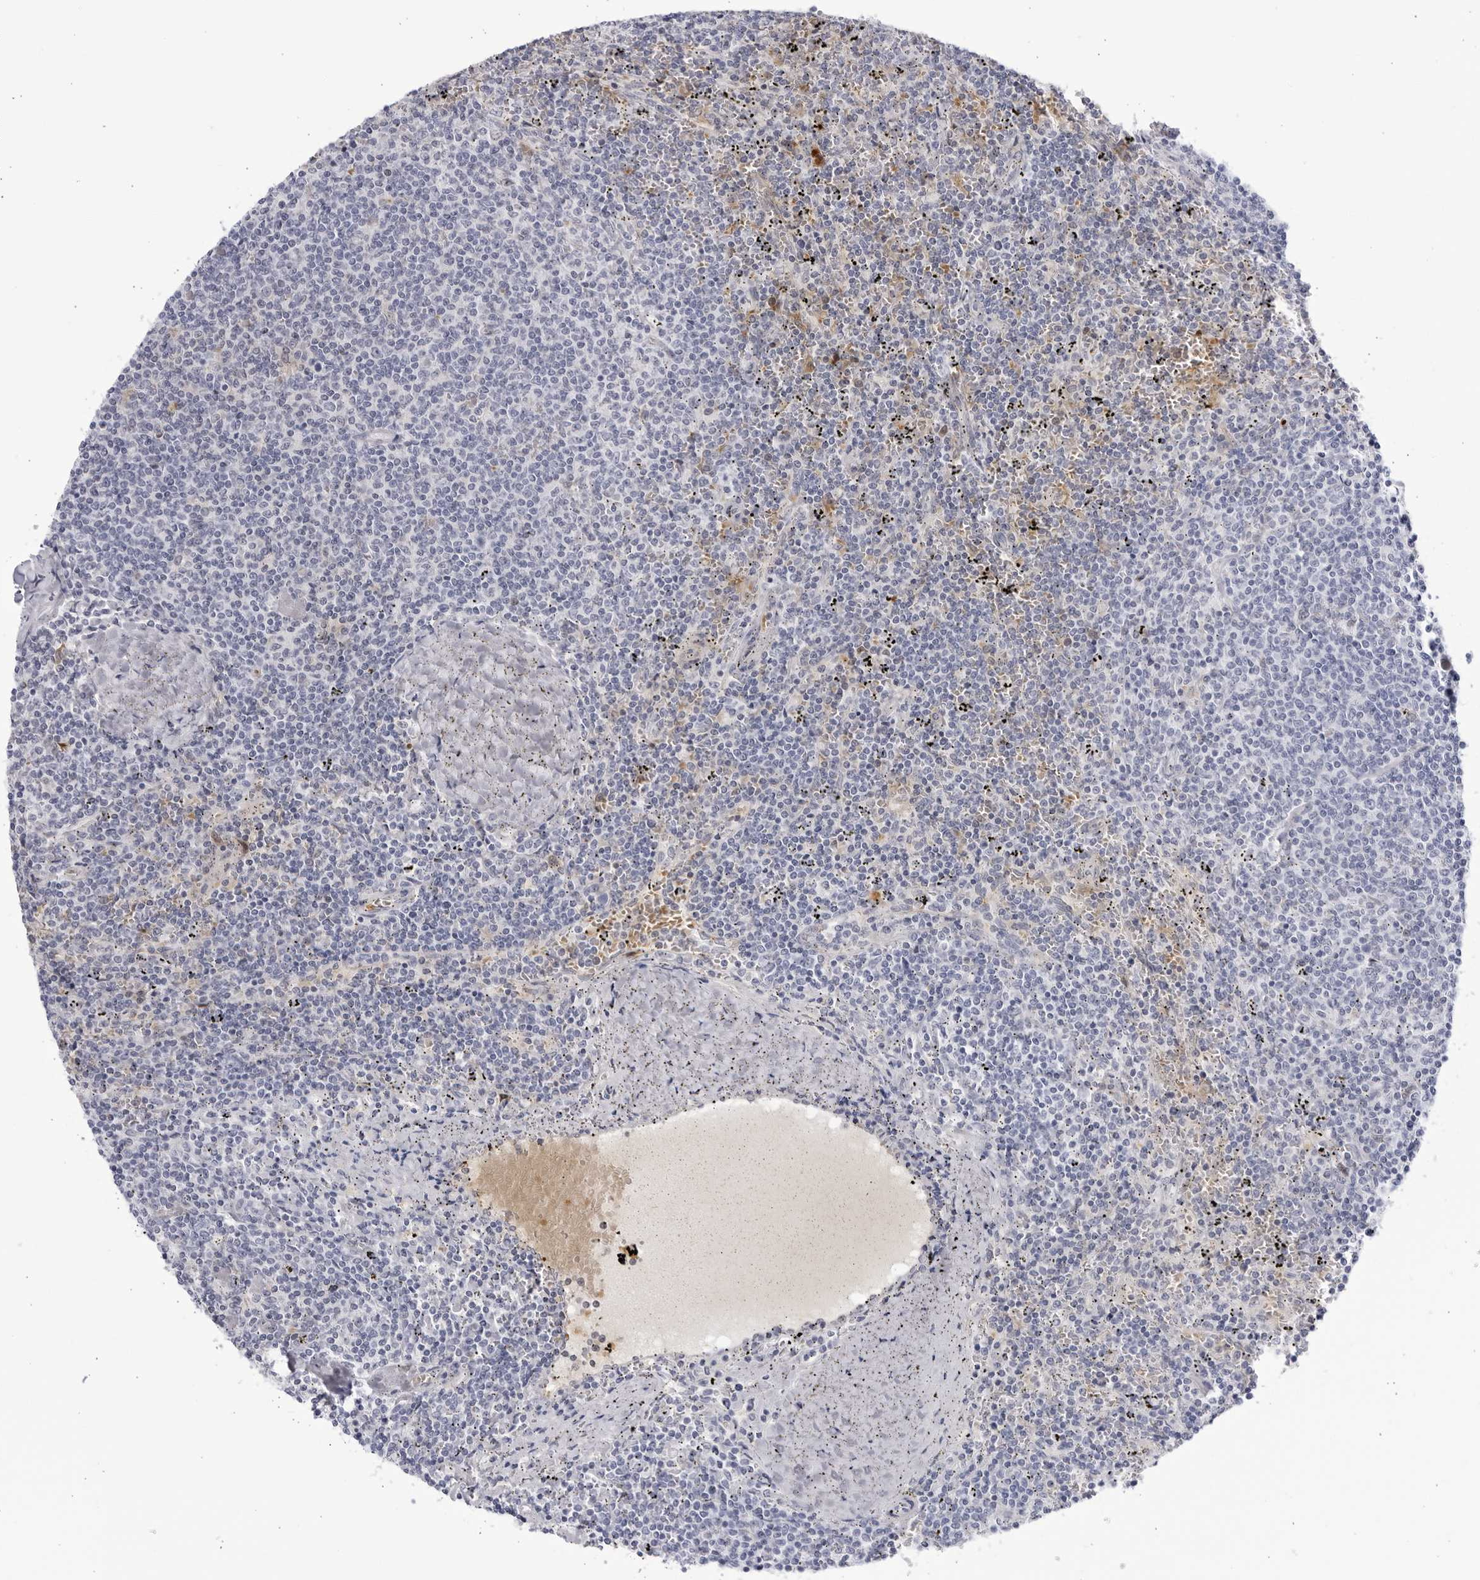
{"staining": {"intensity": "negative", "quantity": "none", "location": "none"}, "tissue": "lymphoma", "cell_type": "Tumor cells", "image_type": "cancer", "snomed": [{"axis": "morphology", "description": "Malignant lymphoma, non-Hodgkin's type, Low grade"}, {"axis": "topography", "description": "Spleen"}], "caption": "High power microscopy image of an immunohistochemistry micrograph of malignant lymphoma, non-Hodgkin's type (low-grade), revealing no significant expression in tumor cells.", "gene": "CNBD1", "patient": {"sex": "female", "age": 50}}